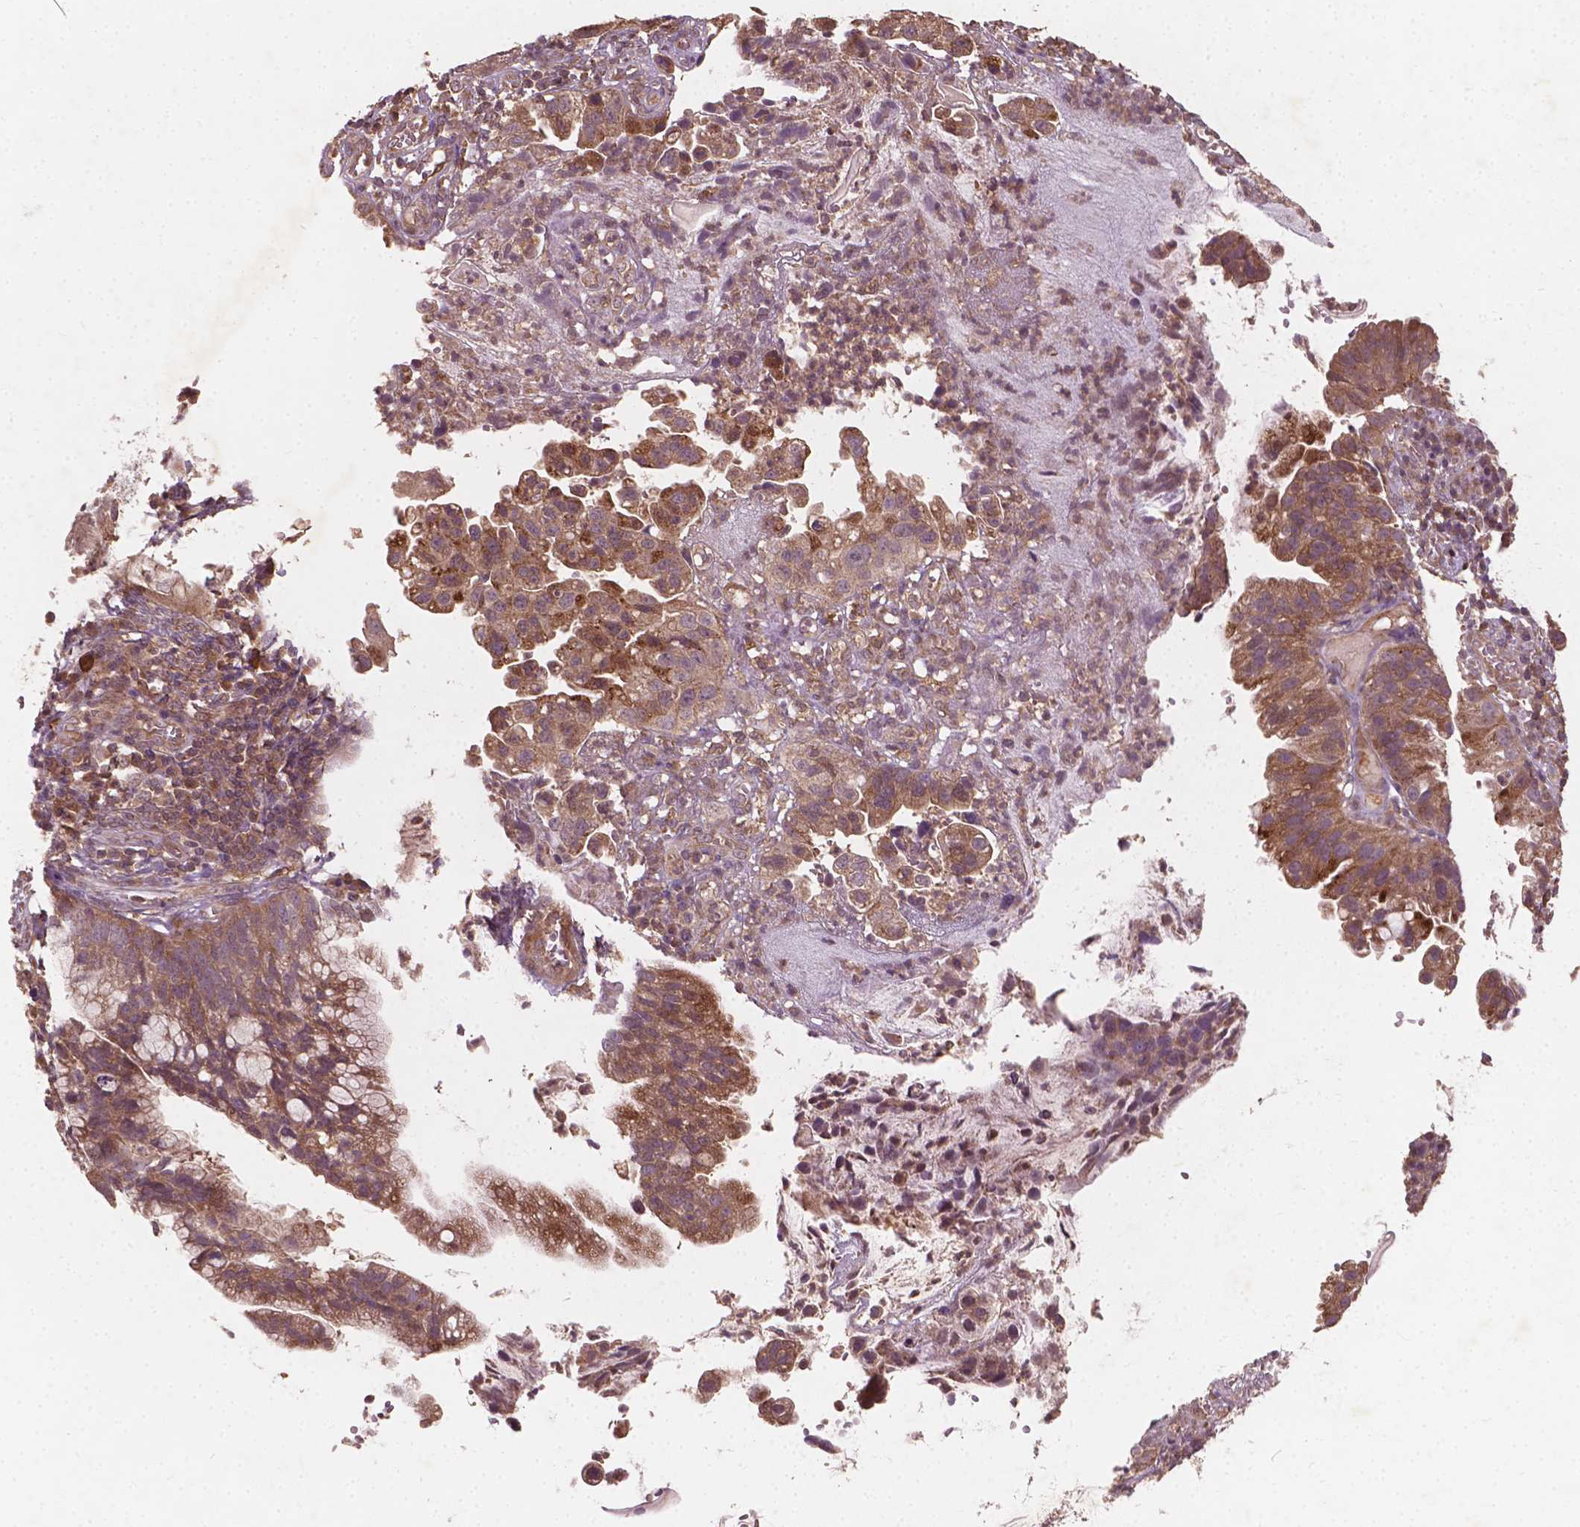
{"staining": {"intensity": "moderate", "quantity": ">75%", "location": "cytoplasmic/membranous"}, "tissue": "cervical cancer", "cell_type": "Tumor cells", "image_type": "cancer", "snomed": [{"axis": "morphology", "description": "Adenocarcinoma, NOS"}, {"axis": "topography", "description": "Cervix"}], "caption": "This micrograph exhibits adenocarcinoma (cervical) stained with immunohistochemistry to label a protein in brown. The cytoplasmic/membranous of tumor cells show moderate positivity for the protein. Nuclei are counter-stained blue.", "gene": "CYFIP2", "patient": {"sex": "female", "age": 34}}